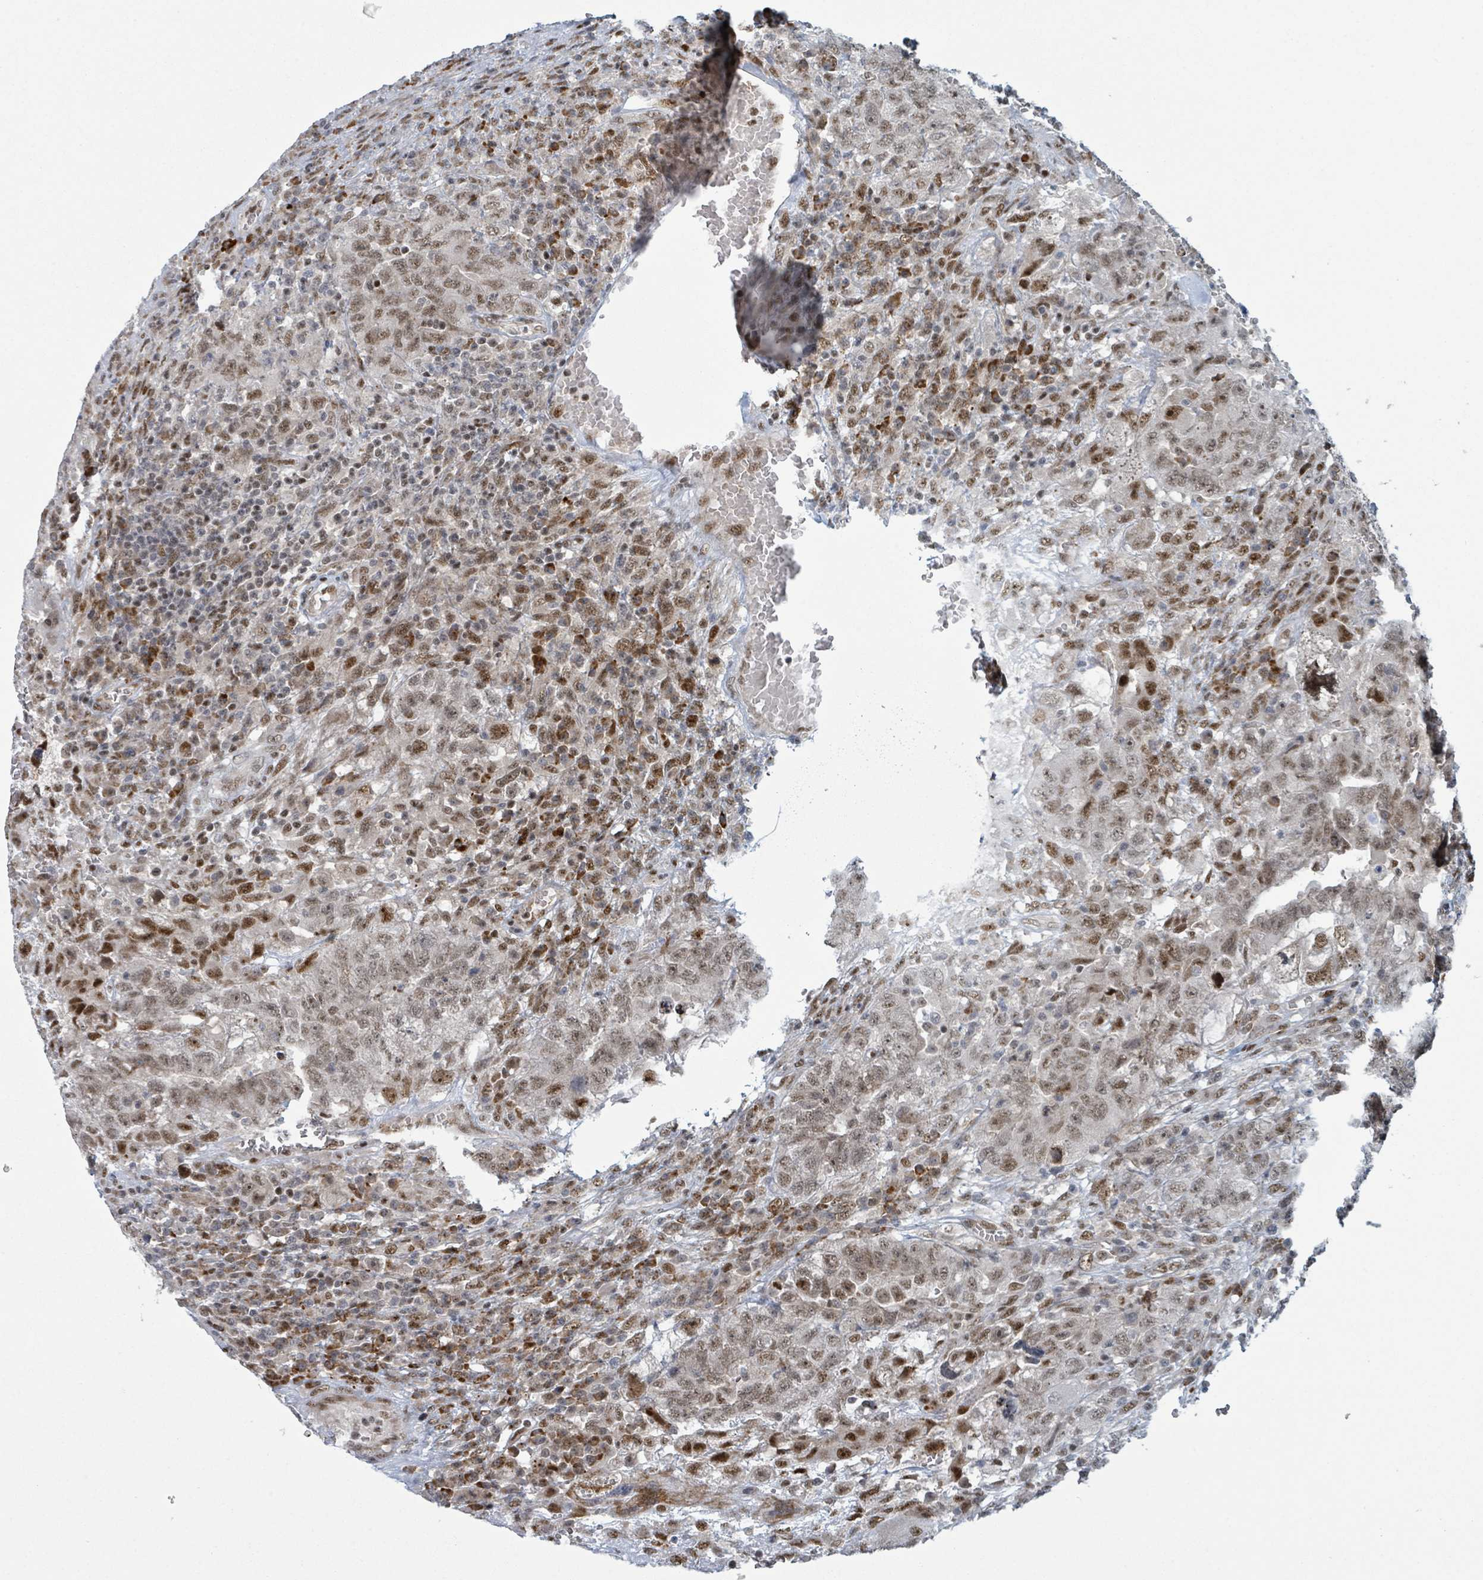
{"staining": {"intensity": "moderate", "quantity": ">75%", "location": "nuclear"}, "tissue": "testis cancer", "cell_type": "Tumor cells", "image_type": "cancer", "snomed": [{"axis": "morphology", "description": "Carcinoma, Embryonal, NOS"}, {"axis": "topography", "description": "Testis"}], "caption": "Protein staining displays moderate nuclear staining in about >75% of tumor cells in testis cancer (embryonal carcinoma).", "gene": "KLF3", "patient": {"sex": "male", "age": 26}}